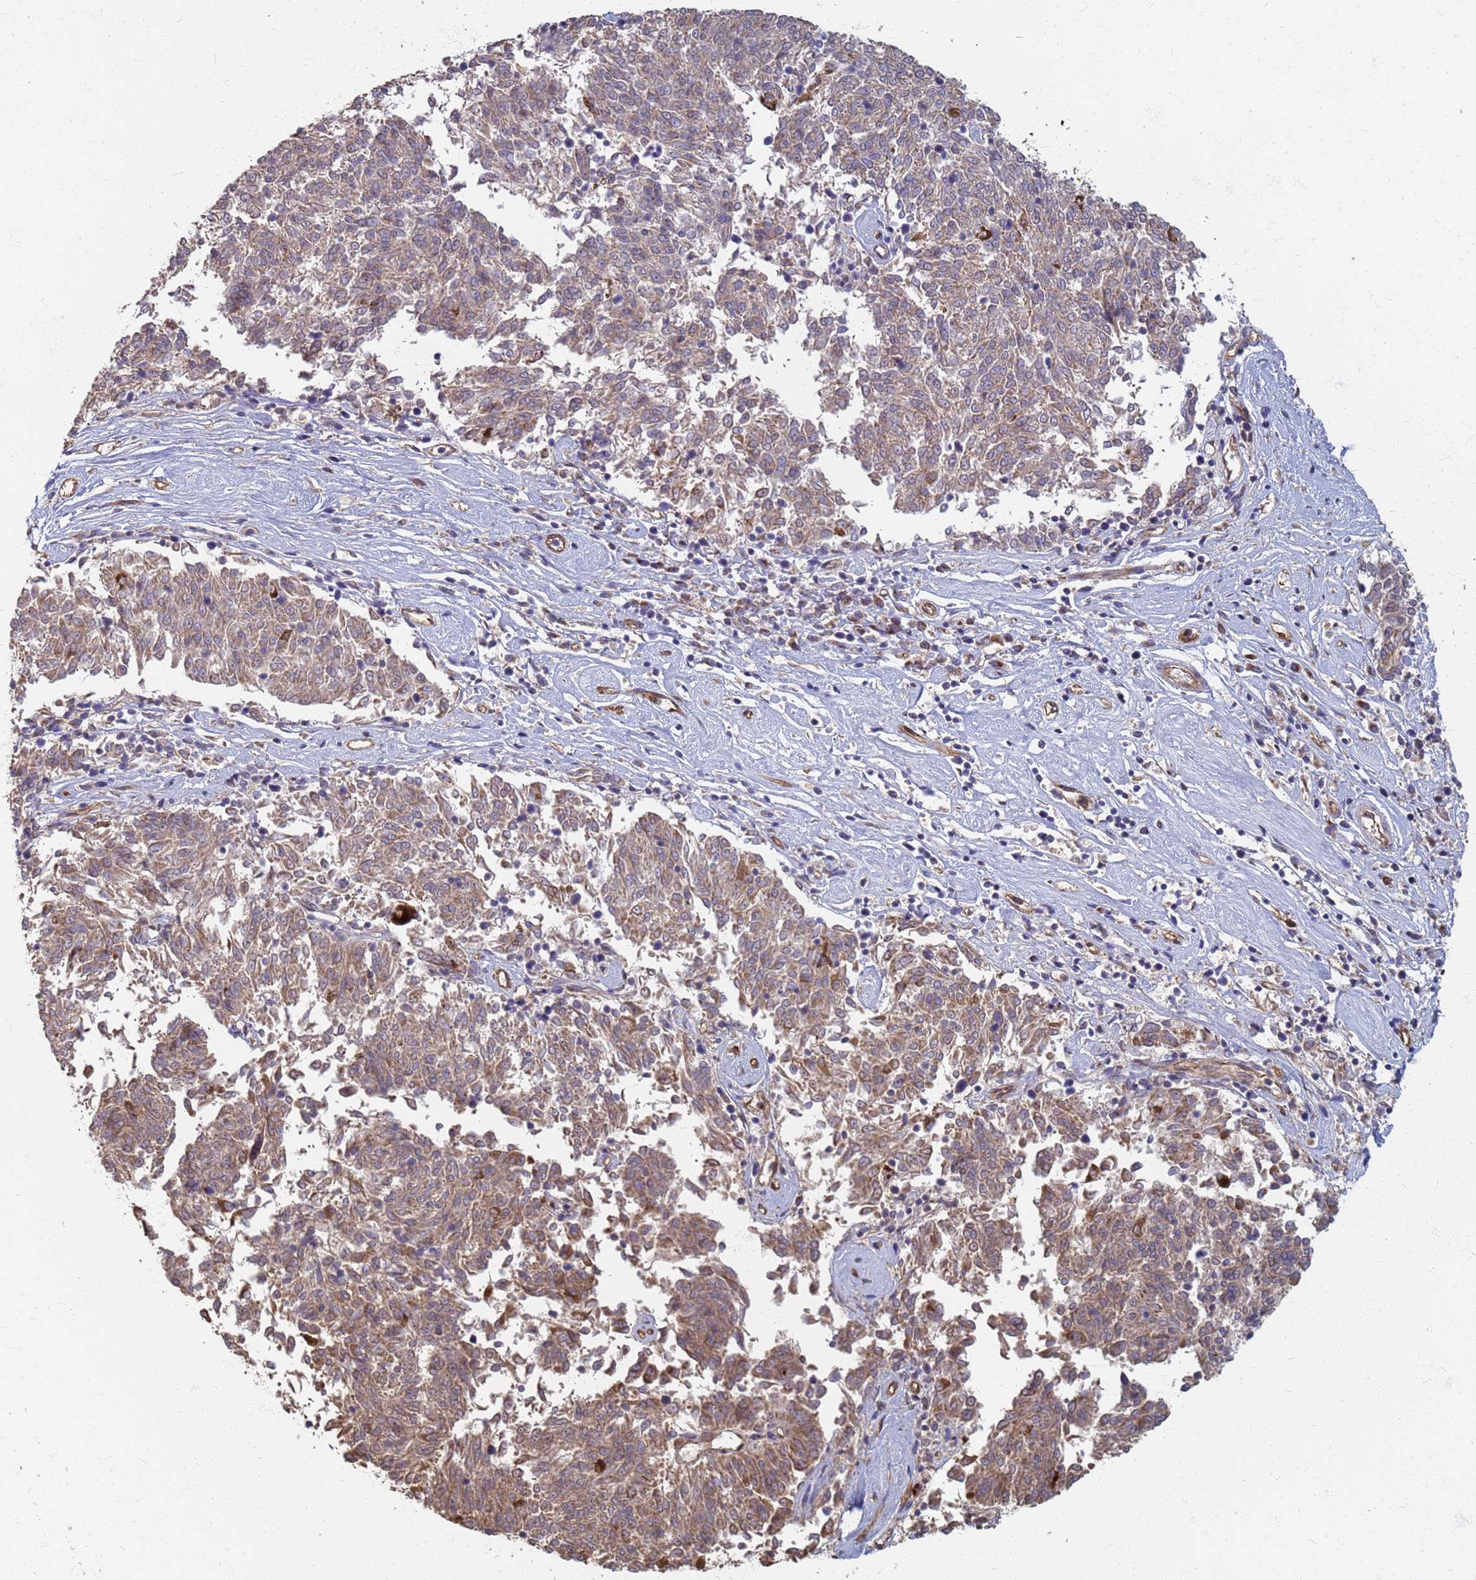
{"staining": {"intensity": "weak", "quantity": "25%-75%", "location": "cytoplasmic/membranous"}, "tissue": "melanoma", "cell_type": "Tumor cells", "image_type": "cancer", "snomed": [{"axis": "morphology", "description": "Malignant melanoma, NOS"}, {"axis": "topography", "description": "Skin"}], "caption": "Immunohistochemistry (IHC) (DAB) staining of melanoma demonstrates weak cytoplasmic/membranous protein expression in about 25%-75% of tumor cells.", "gene": "ITGB4", "patient": {"sex": "female", "age": 72}}